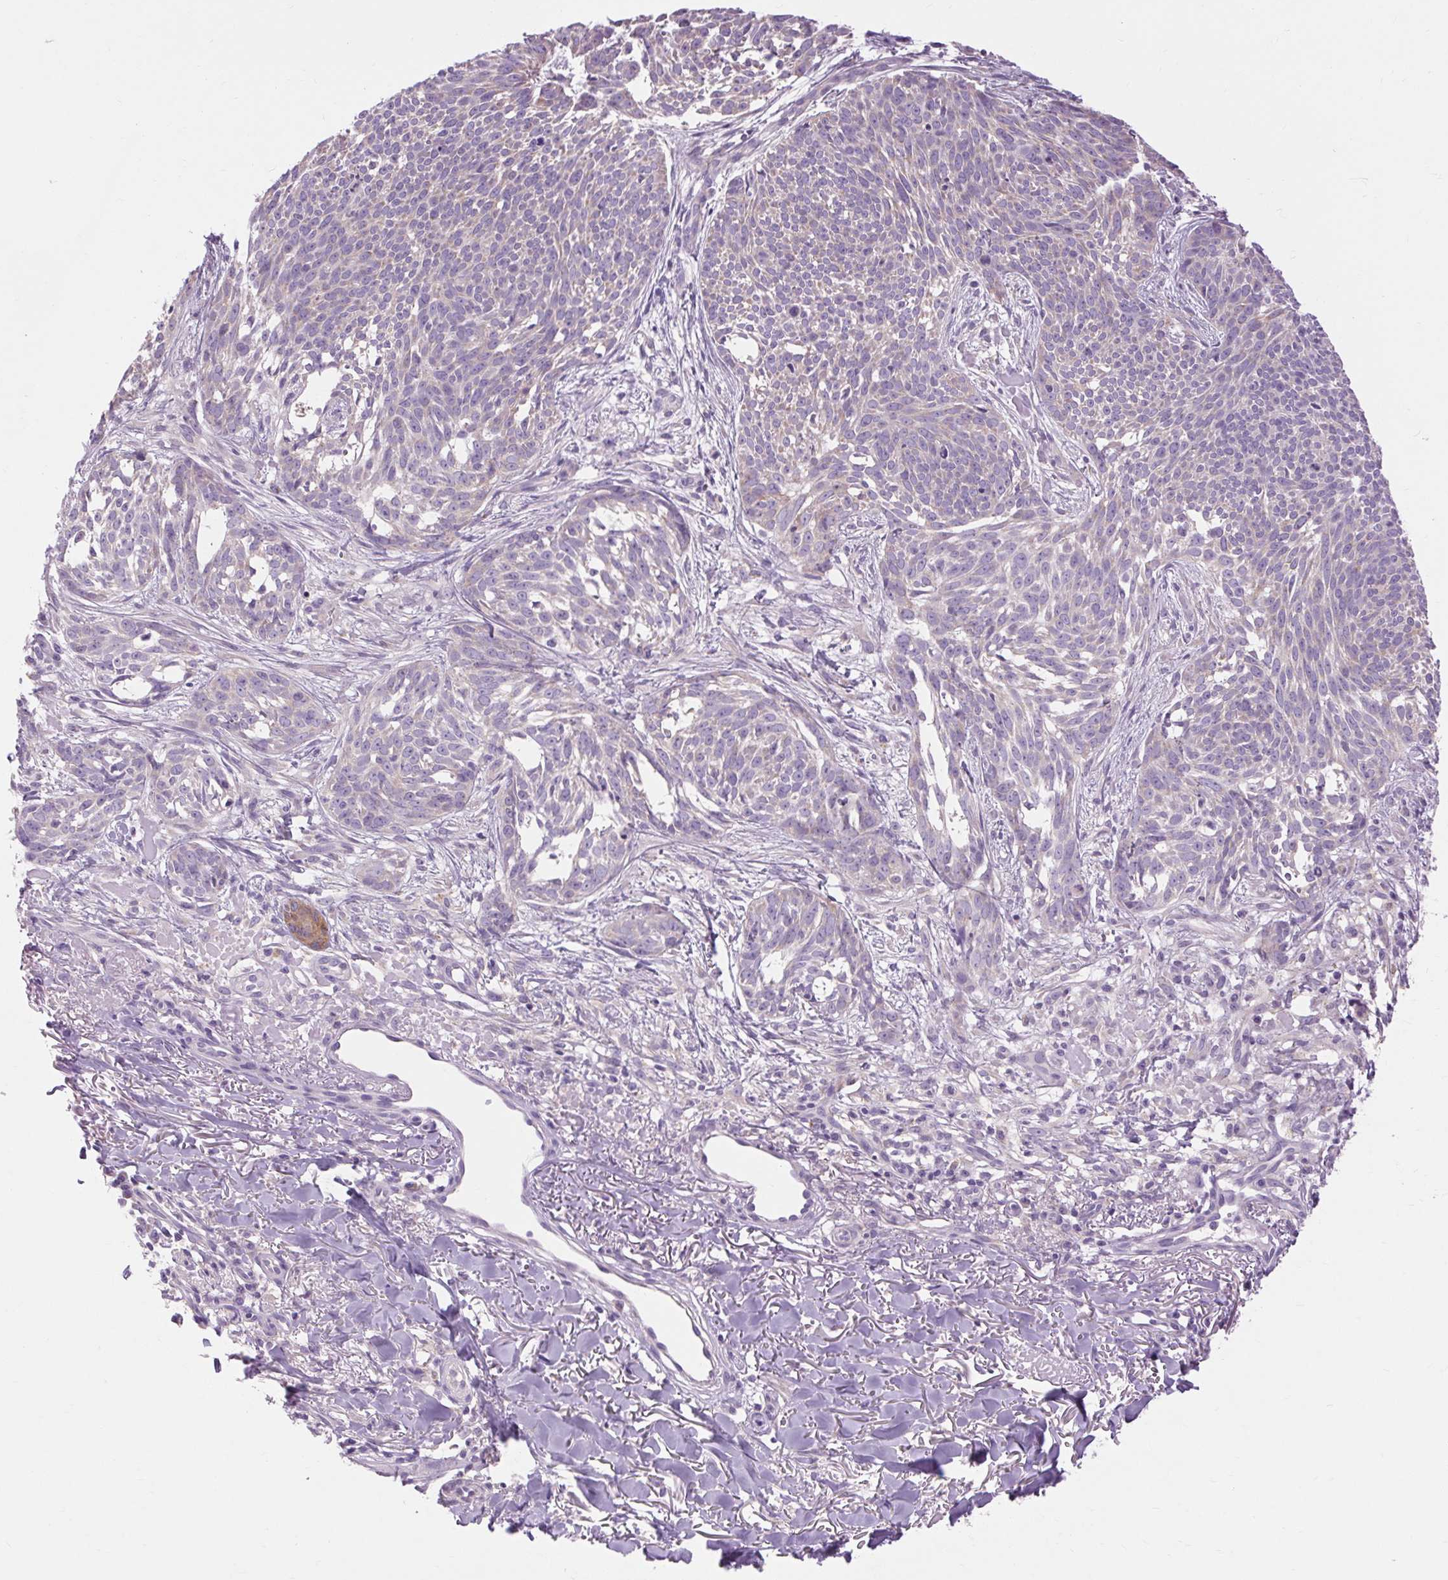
{"staining": {"intensity": "negative", "quantity": "none", "location": "none"}, "tissue": "skin cancer", "cell_type": "Tumor cells", "image_type": "cancer", "snomed": [{"axis": "morphology", "description": "Basal cell carcinoma"}, {"axis": "topography", "description": "Skin"}], "caption": "High power microscopy micrograph of an immunohistochemistry (IHC) micrograph of skin basal cell carcinoma, revealing no significant positivity in tumor cells.", "gene": "SOWAHC", "patient": {"sex": "male", "age": 88}}